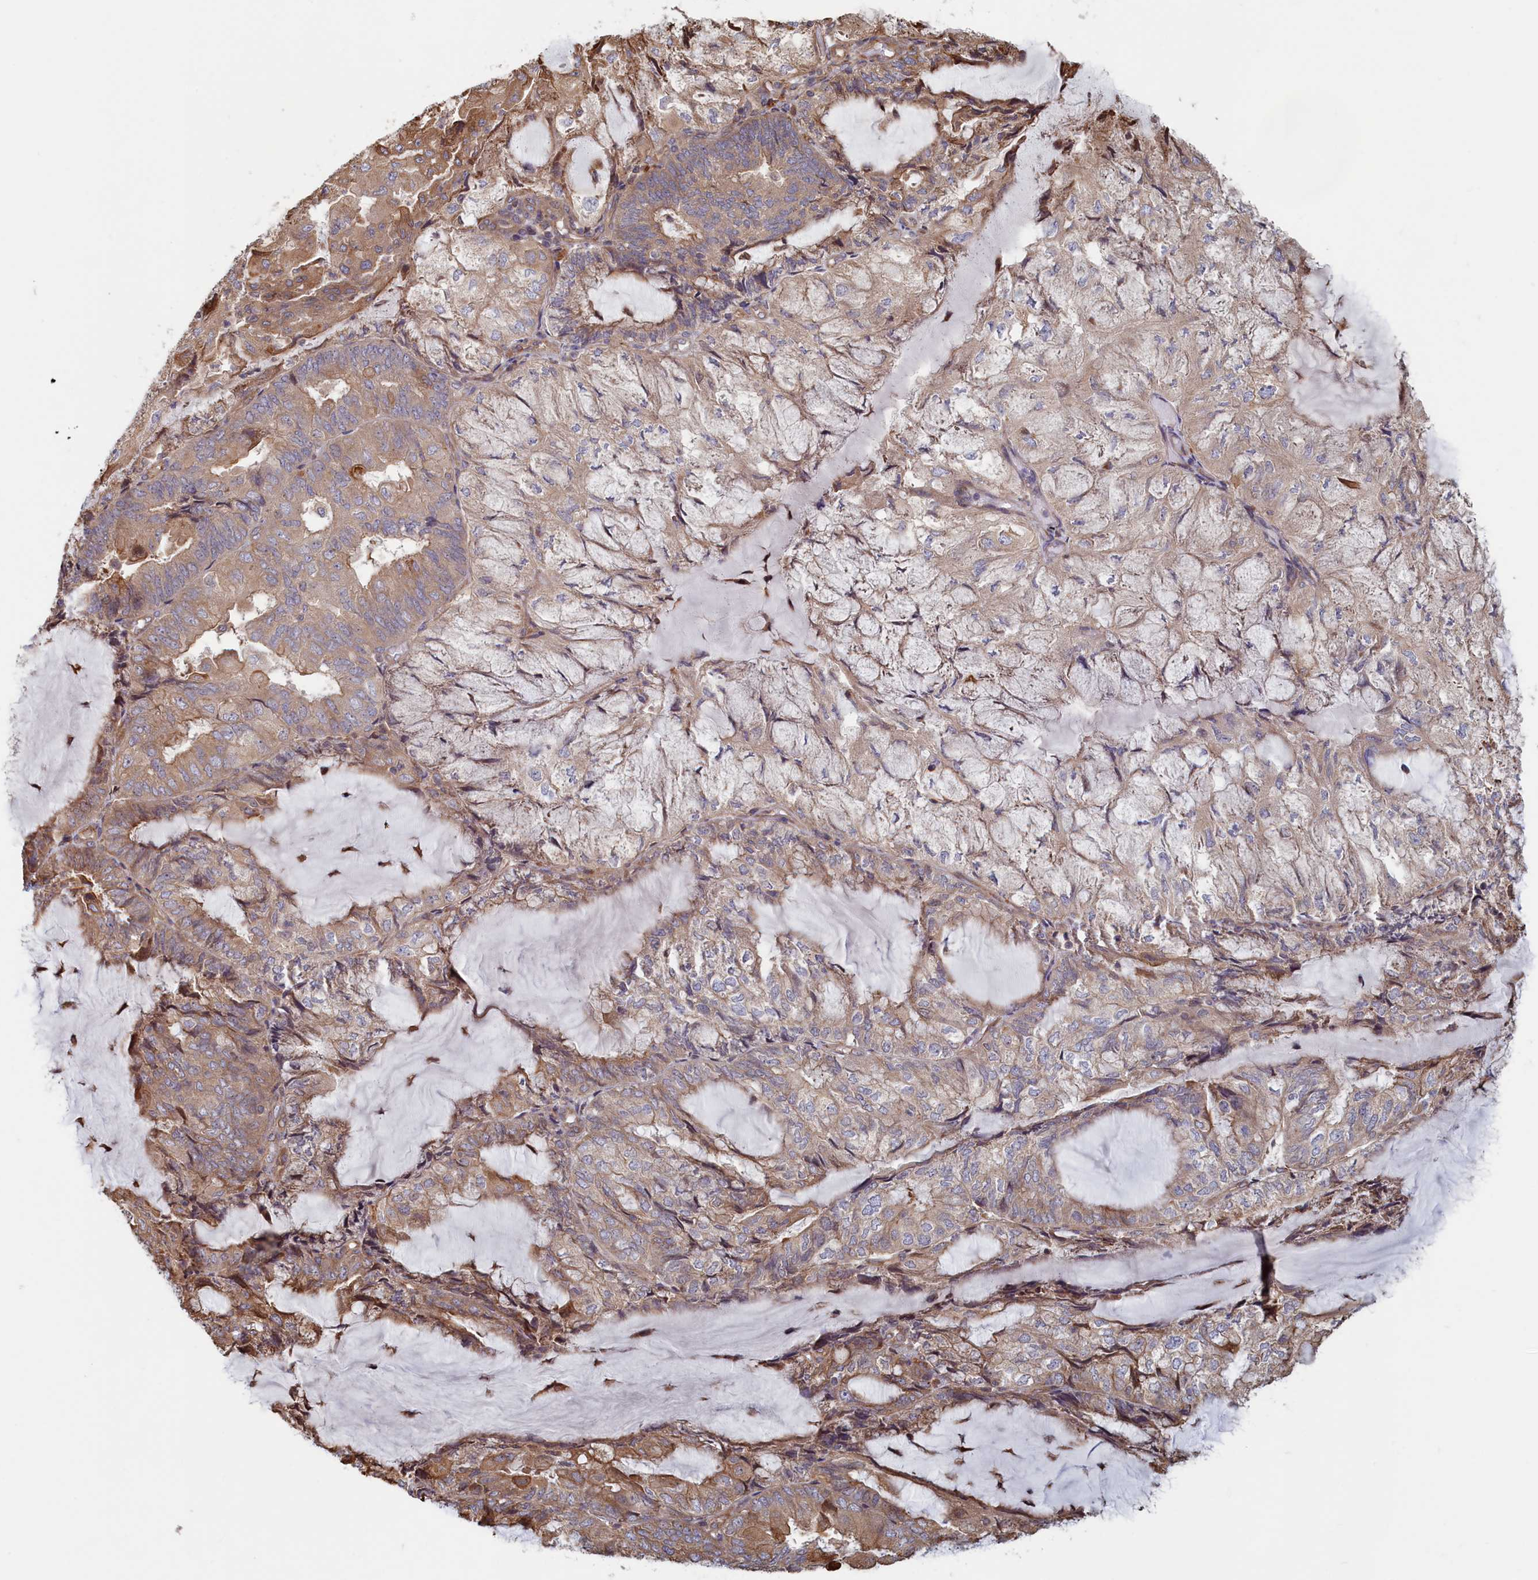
{"staining": {"intensity": "moderate", "quantity": "25%-75%", "location": "cytoplasmic/membranous"}, "tissue": "endometrial cancer", "cell_type": "Tumor cells", "image_type": "cancer", "snomed": [{"axis": "morphology", "description": "Adenocarcinoma, NOS"}, {"axis": "topography", "description": "Endometrium"}], "caption": "Immunohistochemistry of endometrial adenocarcinoma shows medium levels of moderate cytoplasmic/membranous positivity in approximately 25%-75% of tumor cells. Nuclei are stained in blue.", "gene": "RILPL1", "patient": {"sex": "female", "age": 81}}